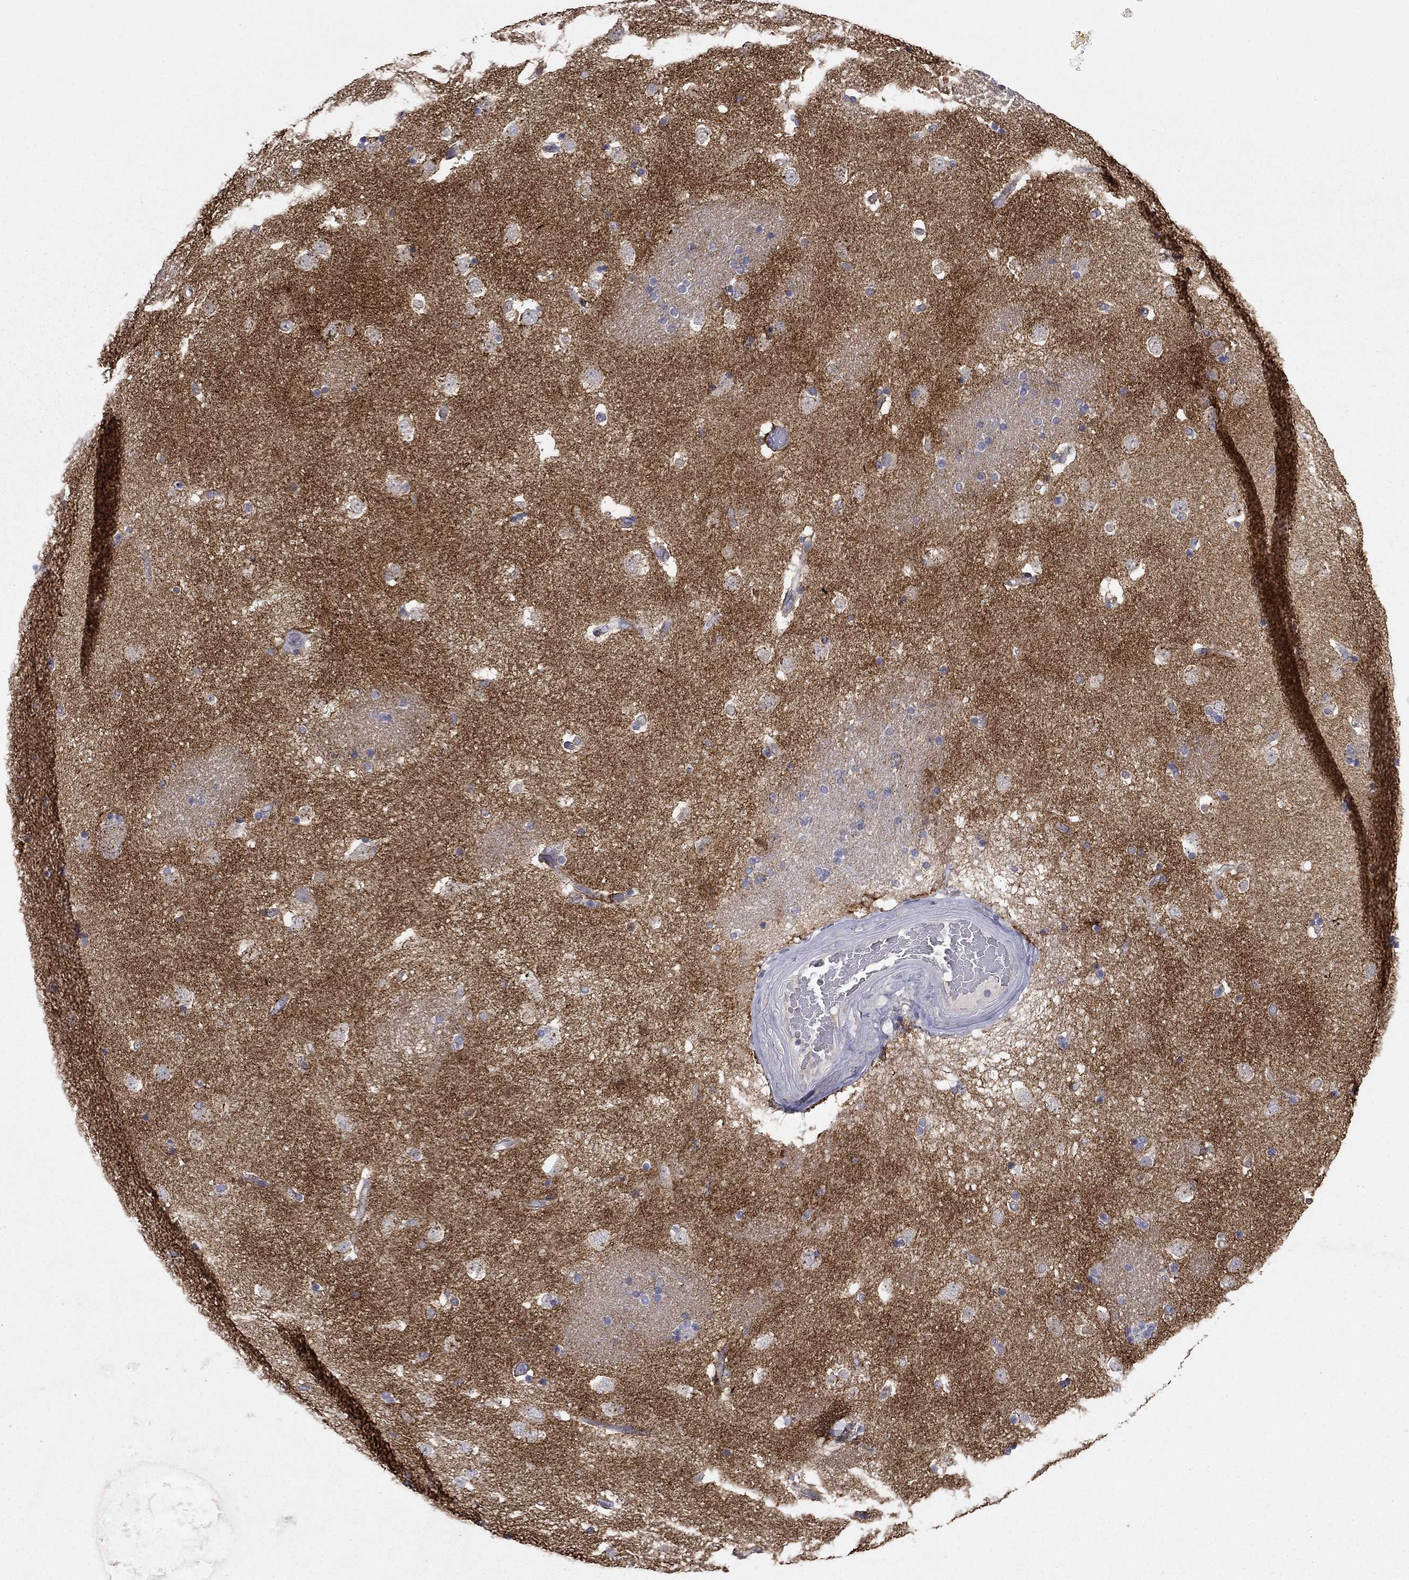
{"staining": {"intensity": "negative", "quantity": "none", "location": "none"}, "tissue": "caudate", "cell_type": "Glial cells", "image_type": "normal", "snomed": [{"axis": "morphology", "description": "Normal tissue, NOS"}, {"axis": "topography", "description": "Lateral ventricle wall"}], "caption": "Immunohistochemical staining of benign caudate reveals no significant staining in glial cells. (Brightfield microscopy of DAB (3,3'-diaminobenzidine) immunohistochemistry (IHC) at high magnification).", "gene": "SEPTIN3", "patient": {"sex": "male", "age": 51}}